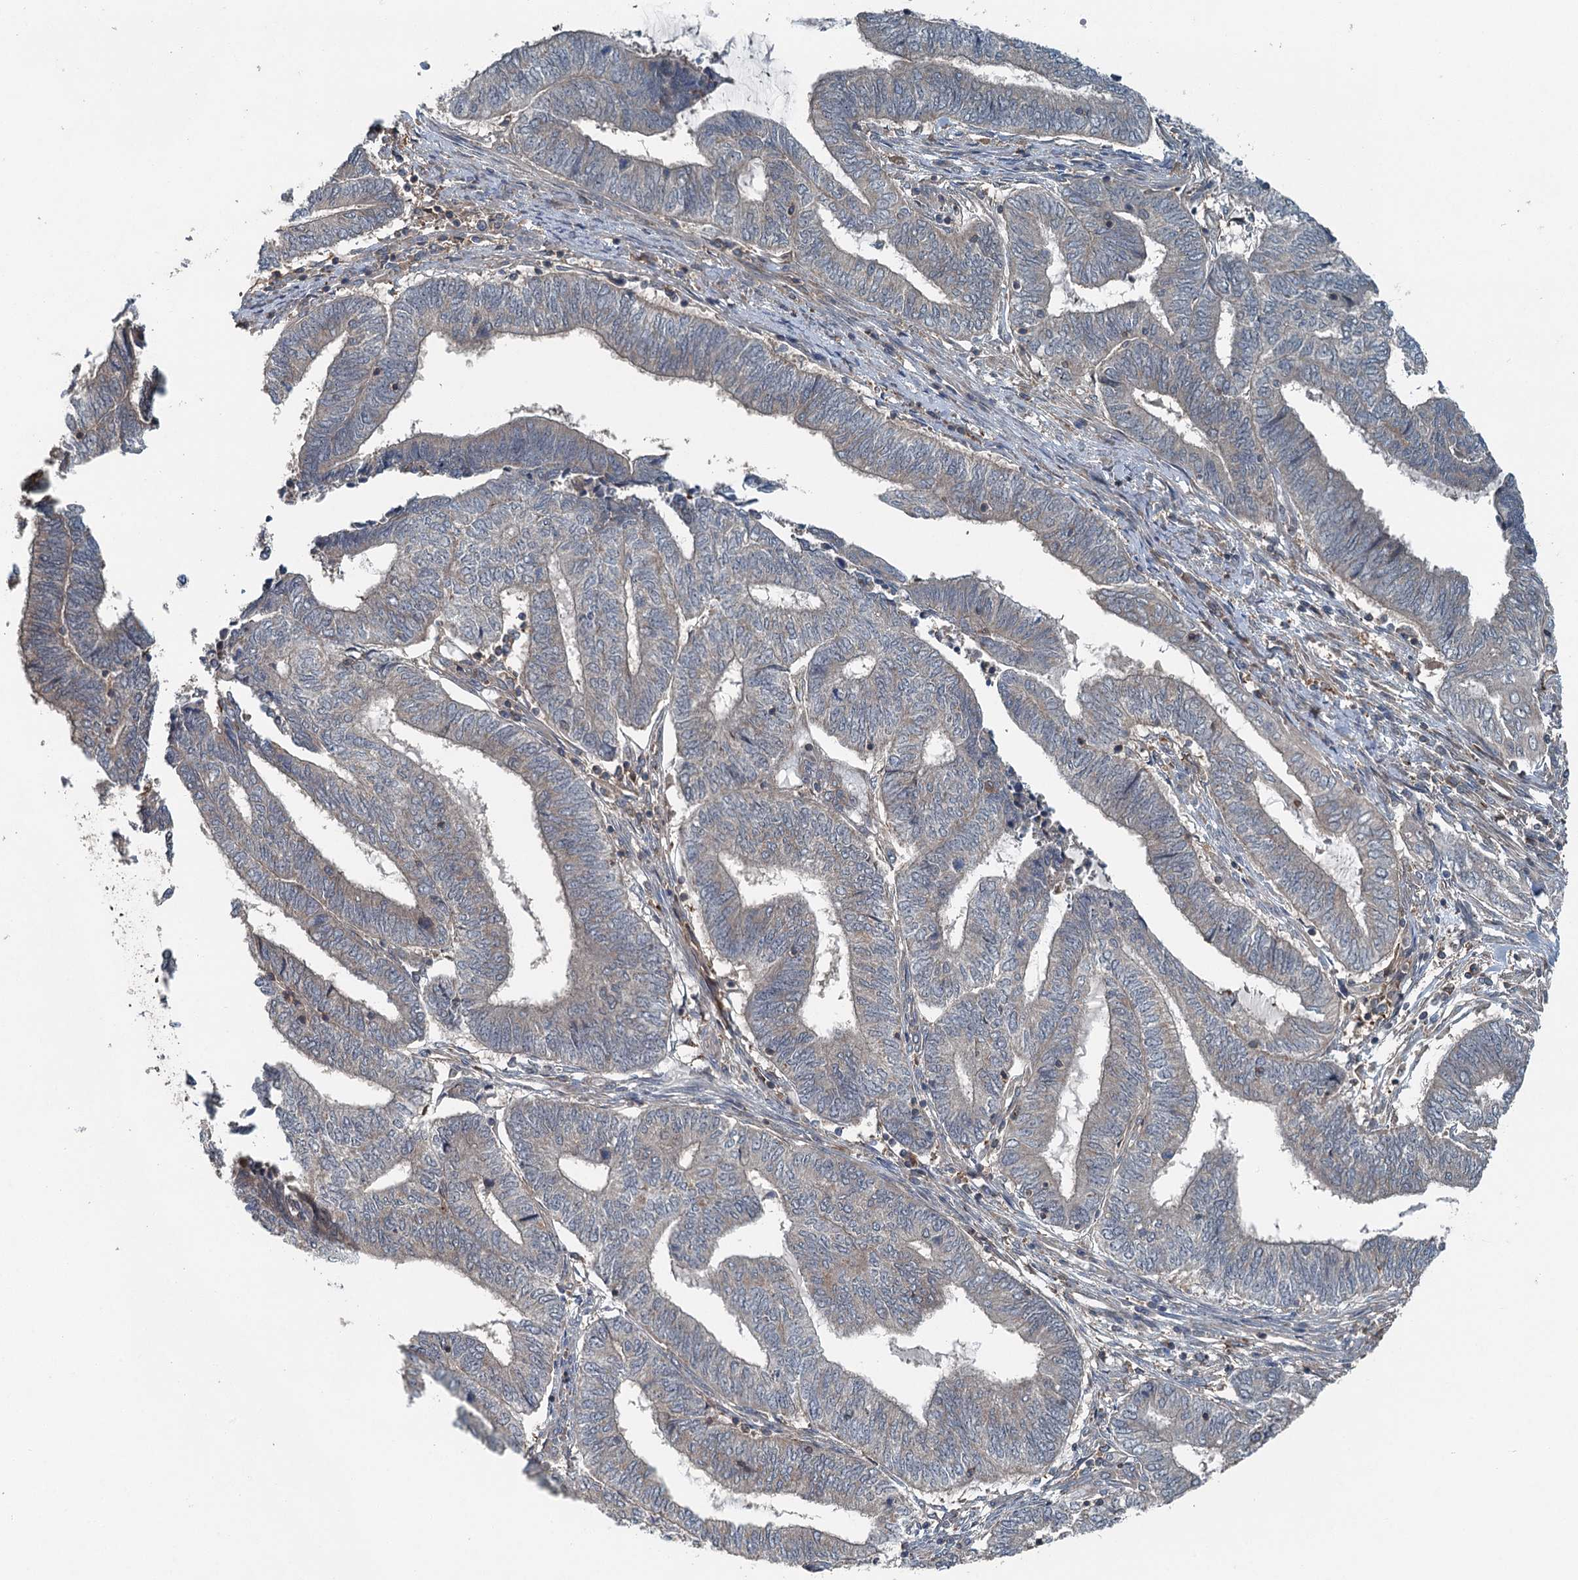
{"staining": {"intensity": "weak", "quantity": "25%-75%", "location": "cytoplasmic/membranous"}, "tissue": "endometrial cancer", "cell_type": "Tumor cells", "image_type": "cancer", "snomed": [{"axis": "morphology", "description": "Adenocarcinoma, NOS"}, {"axis": "topography", "description": "Uterus"}, {"axis": "topography", "description": "Endometrium"}], "caption": "Protein staining of endometrial adenocarcinoma tissue exhibits weak cytoplasmic/membranous positivity in approximately 25%-75% of tumor cells.", "gene": "SKIC3", "patient": {"sex": "female", "age": 70}}